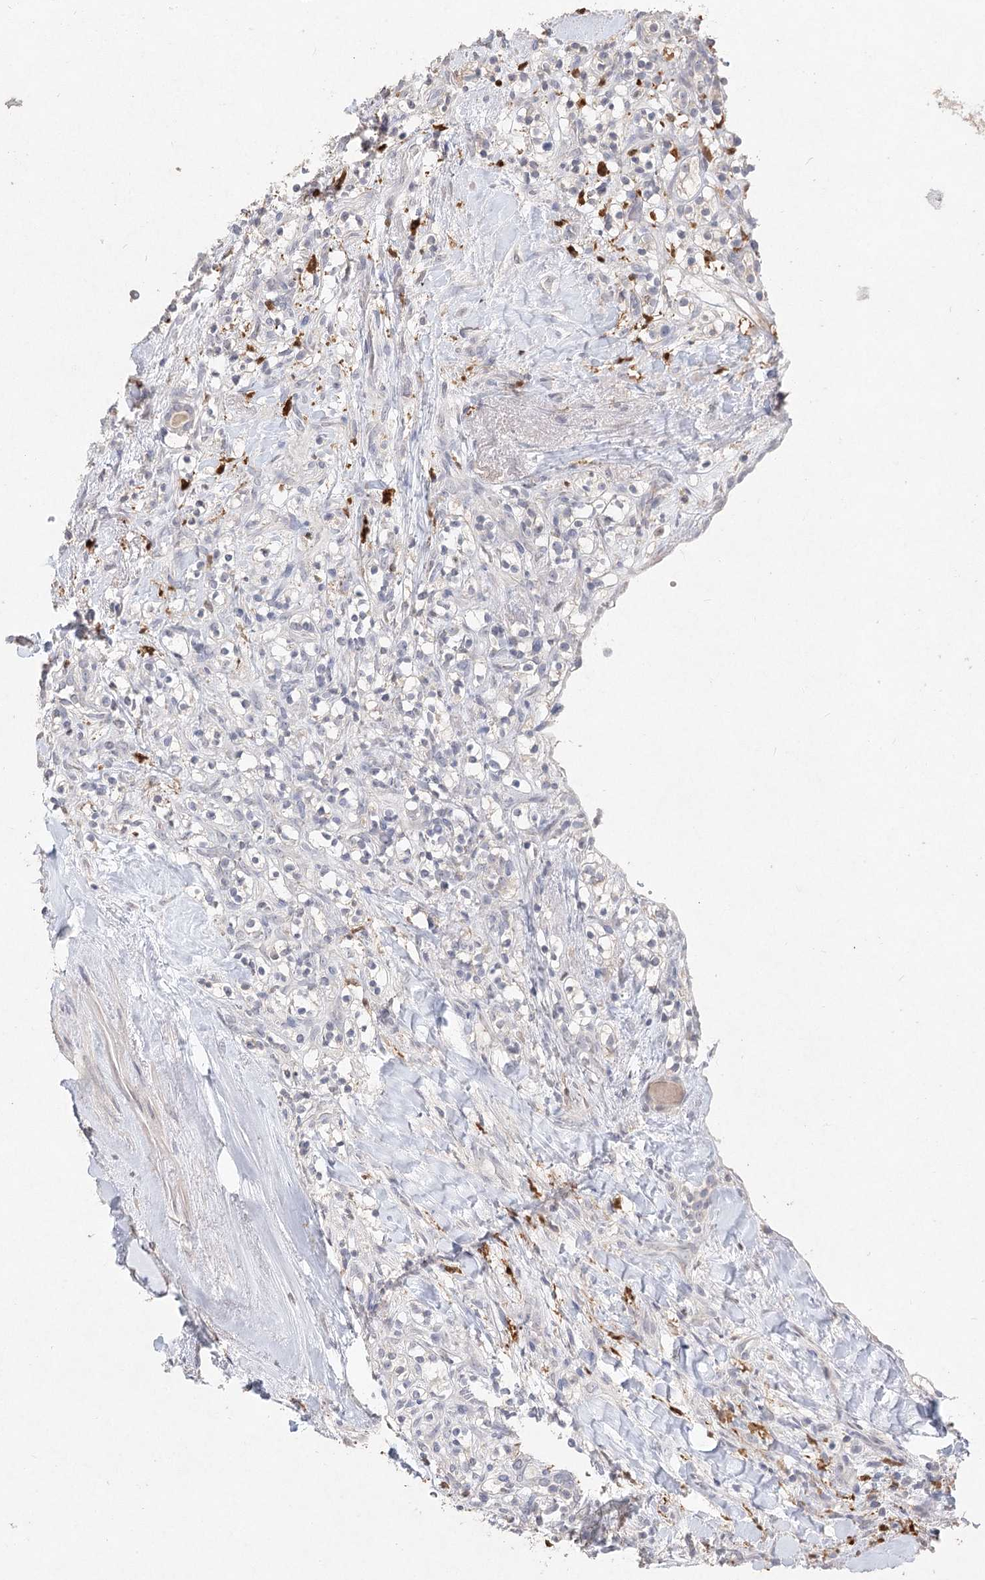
{"staining": {"intensity": "negative", "quantity": "none", "location": "none"}, "tissue": "renal cancer", "cell_type": "Tumor cells", "image_type": "cancer", "snomed": [{"axis": "morphology", "description": "Adenocarcinoma, NOS"}, {"axis": "topography", "description": "Kidney"}], "caption": "Renal adenocarcinoma stained for a protein using immunohistochemistry (IHC) demonstrates no staining tumor cells.", "gene": "ARSI", "patient": {"sex": "male", "age": 77}}